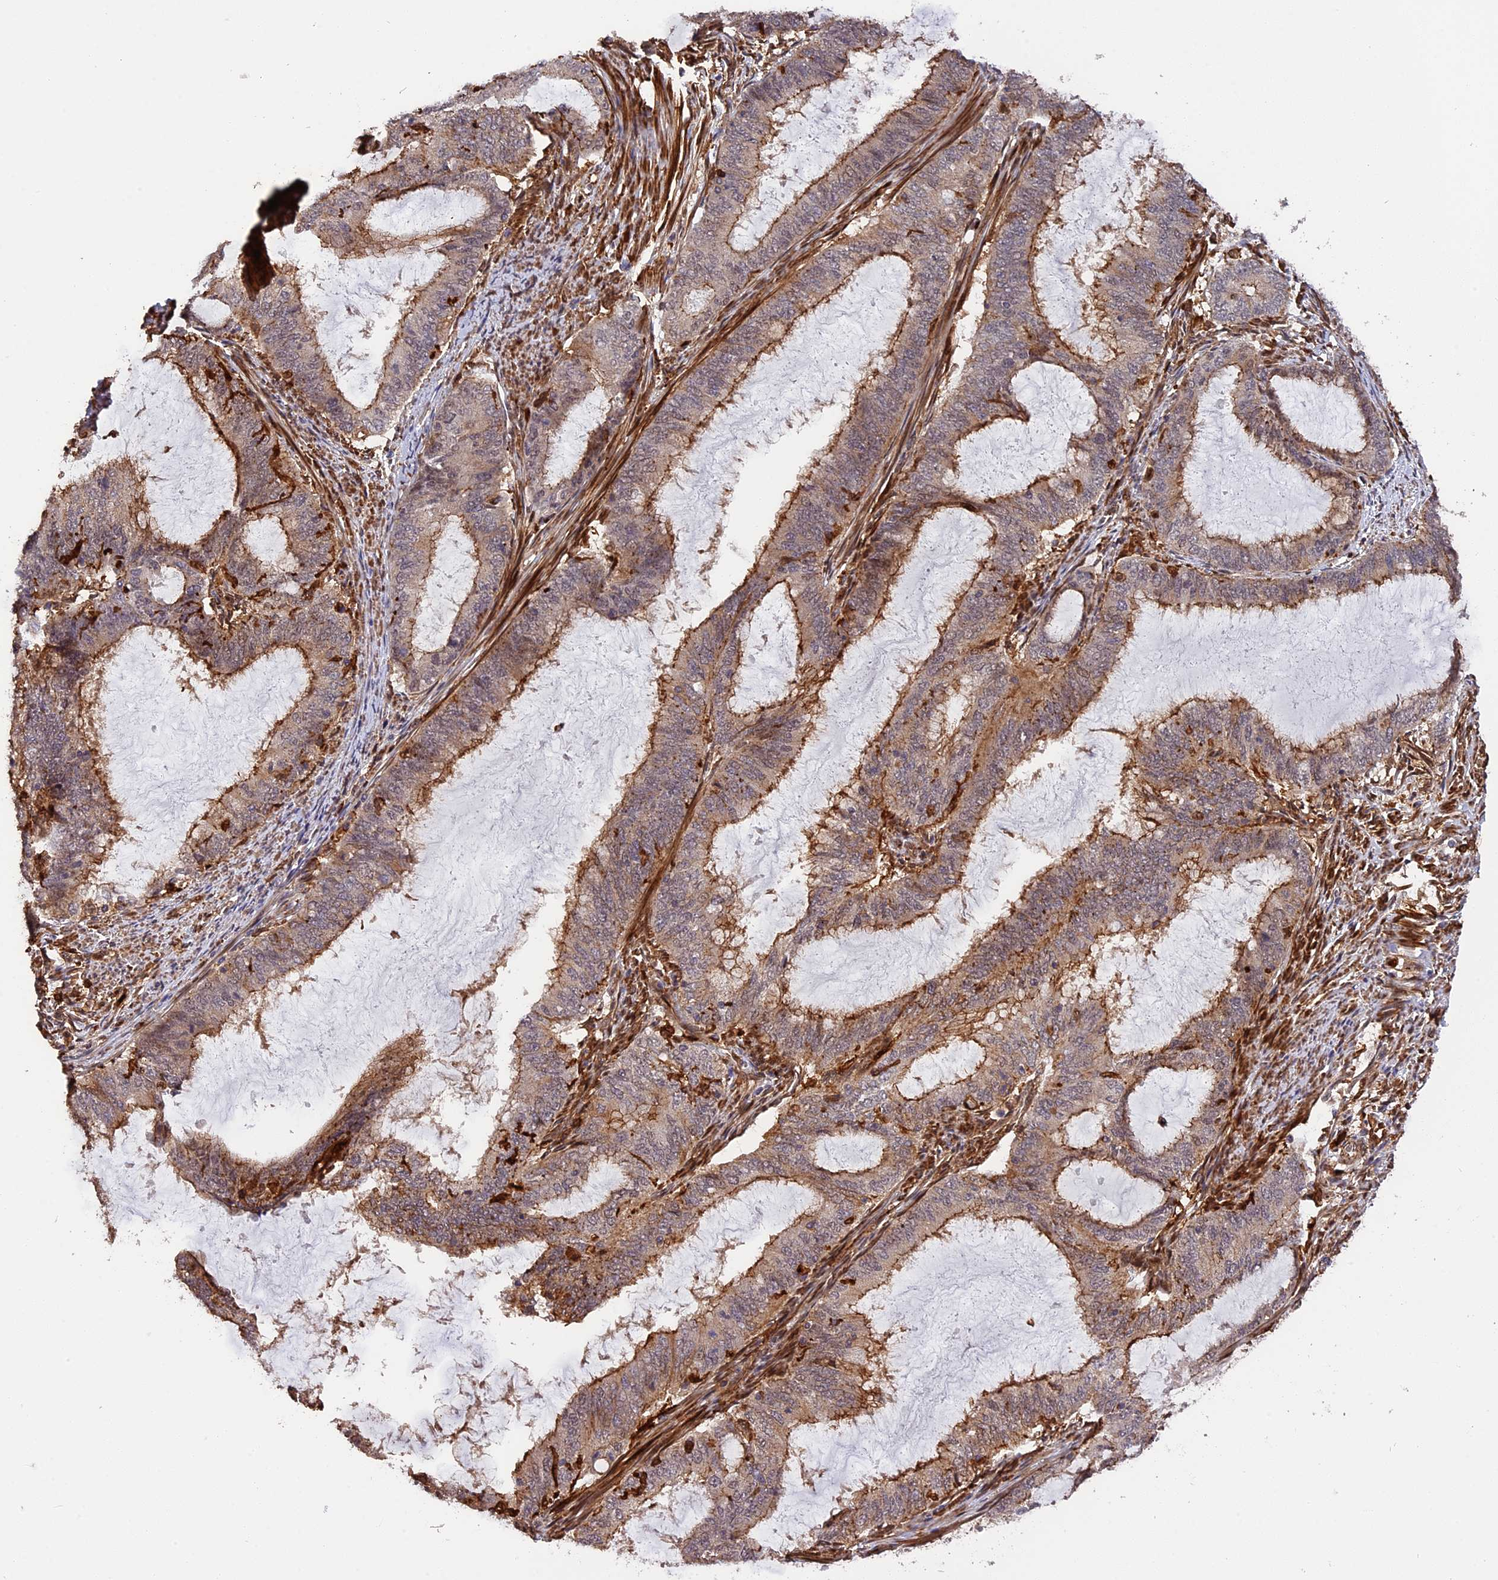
{"staining": {"intensity": "weak", "quantity": "25%-75%", "location": "cytoplasmic/membranous"}, "tissue": "endometrial cancer", "cell_type": "Tumor cells", "image_type": "cancer", "snomed": [{"axis": "morphology", "description": "Adenocarcinoma, NOS"}, {"axis": "topography", "description": "Endometrium"}], "caption": "The micrograph exhibits staining of adenocarcinoma (endometrial), revealing weak cytoplasmic/membranous protein positivity (brown color) within tumor cells.", "gene": "HERPUD1", "patient": {"sex": "female", "age": 51}}